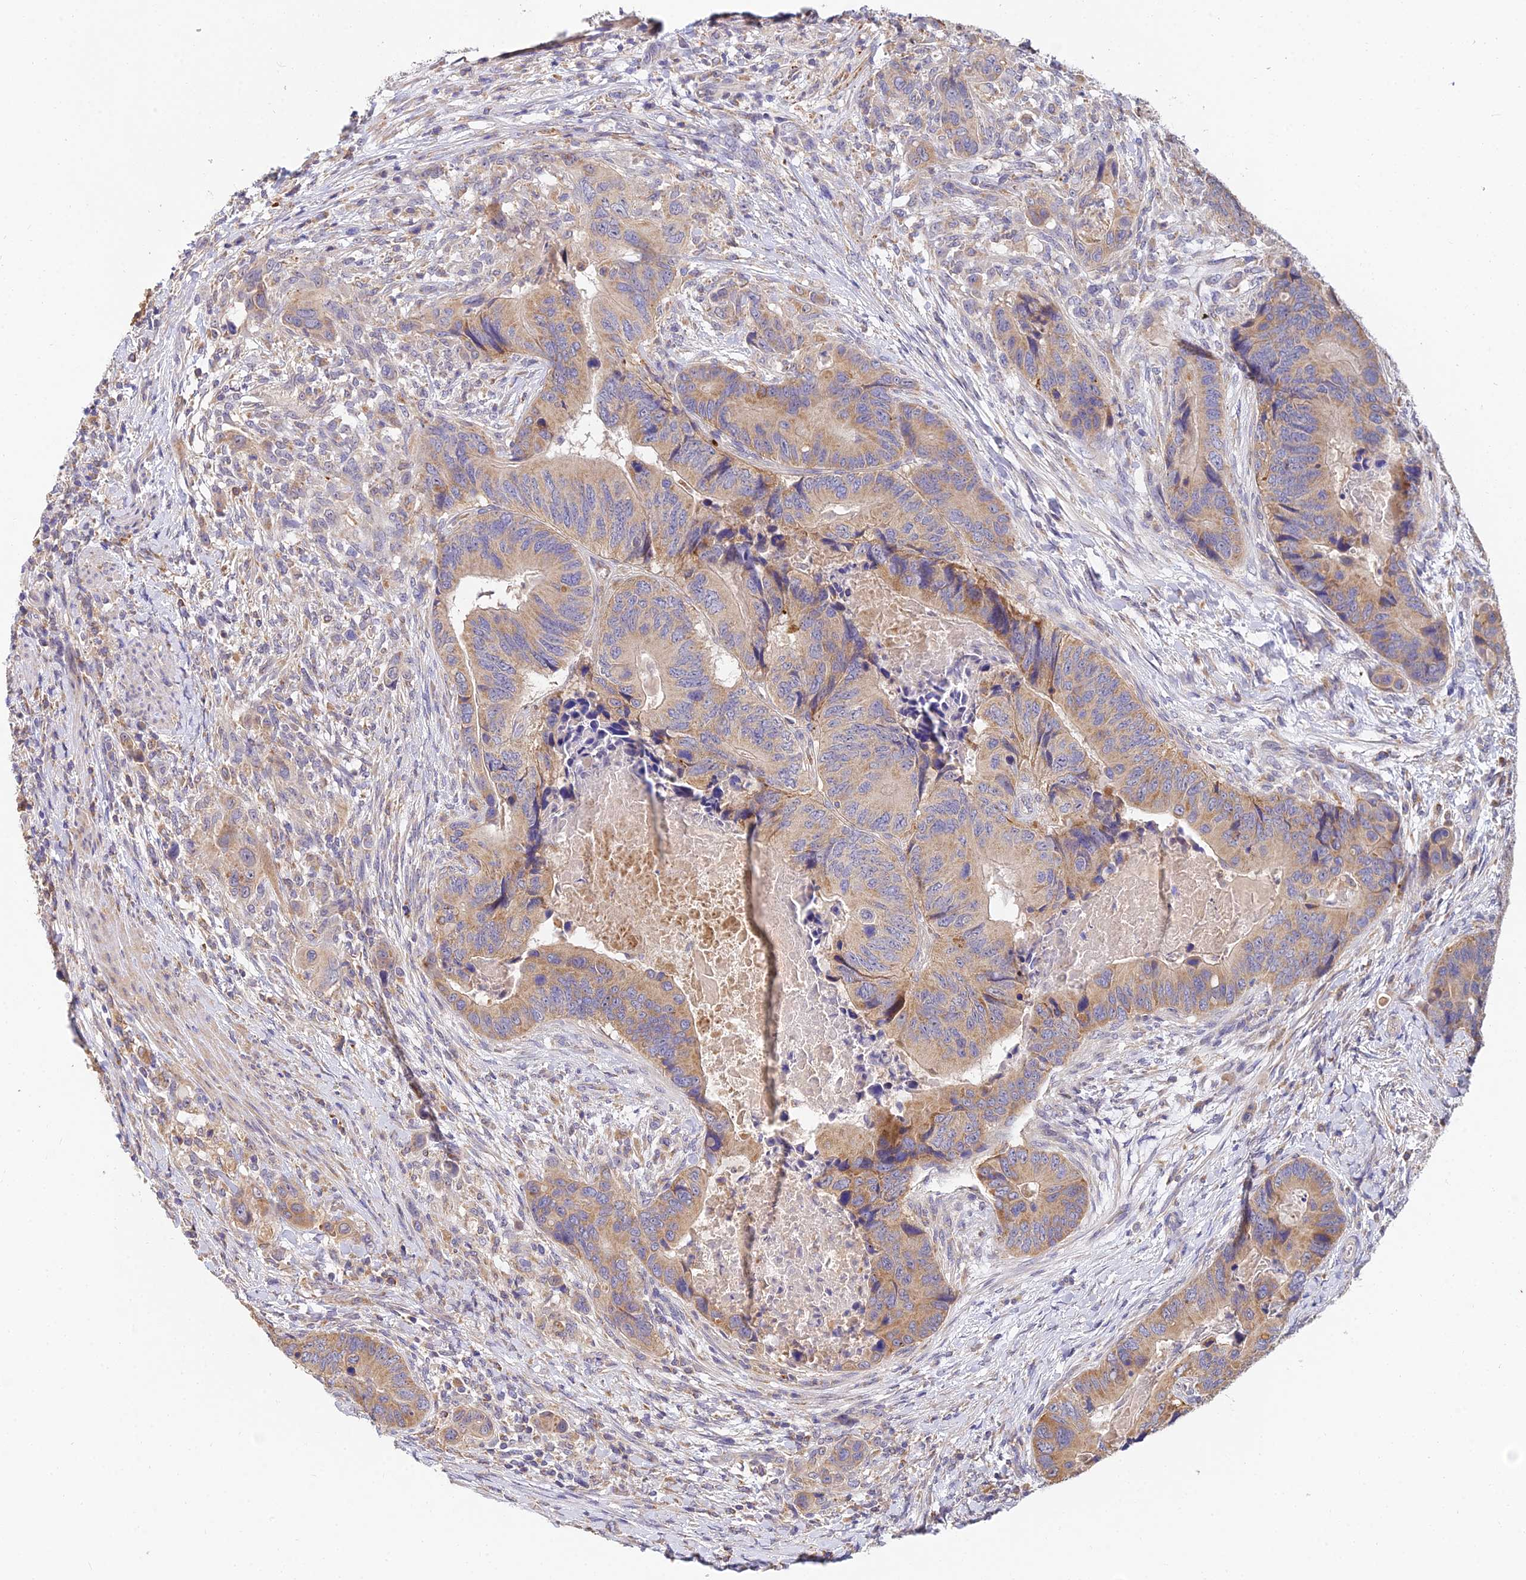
{"staining": {"intensity": "moderate", "quantity": ">75%", "location": "cytoplasmic/membranous"}, "tissue": "colorectal cancer", "cell_type": "Tumor cells", "image_type": "cancer", "snomed": [{"axis": "morphology", "description": "Adenocarcinoma, NOS"}, {"axis": "topography", "description": "Colon"}], "caption": "The image demonstrates a brown stain indicating the presence of a protein in the cytoplasmic/membranous of tumor cells in colorectal cancer (adenocarcinoma). (DAB = brown stain, brightfield microscopy at high magnification).", "gene": "ARL8B", "patient": {"sex": "male", "age": 84}}